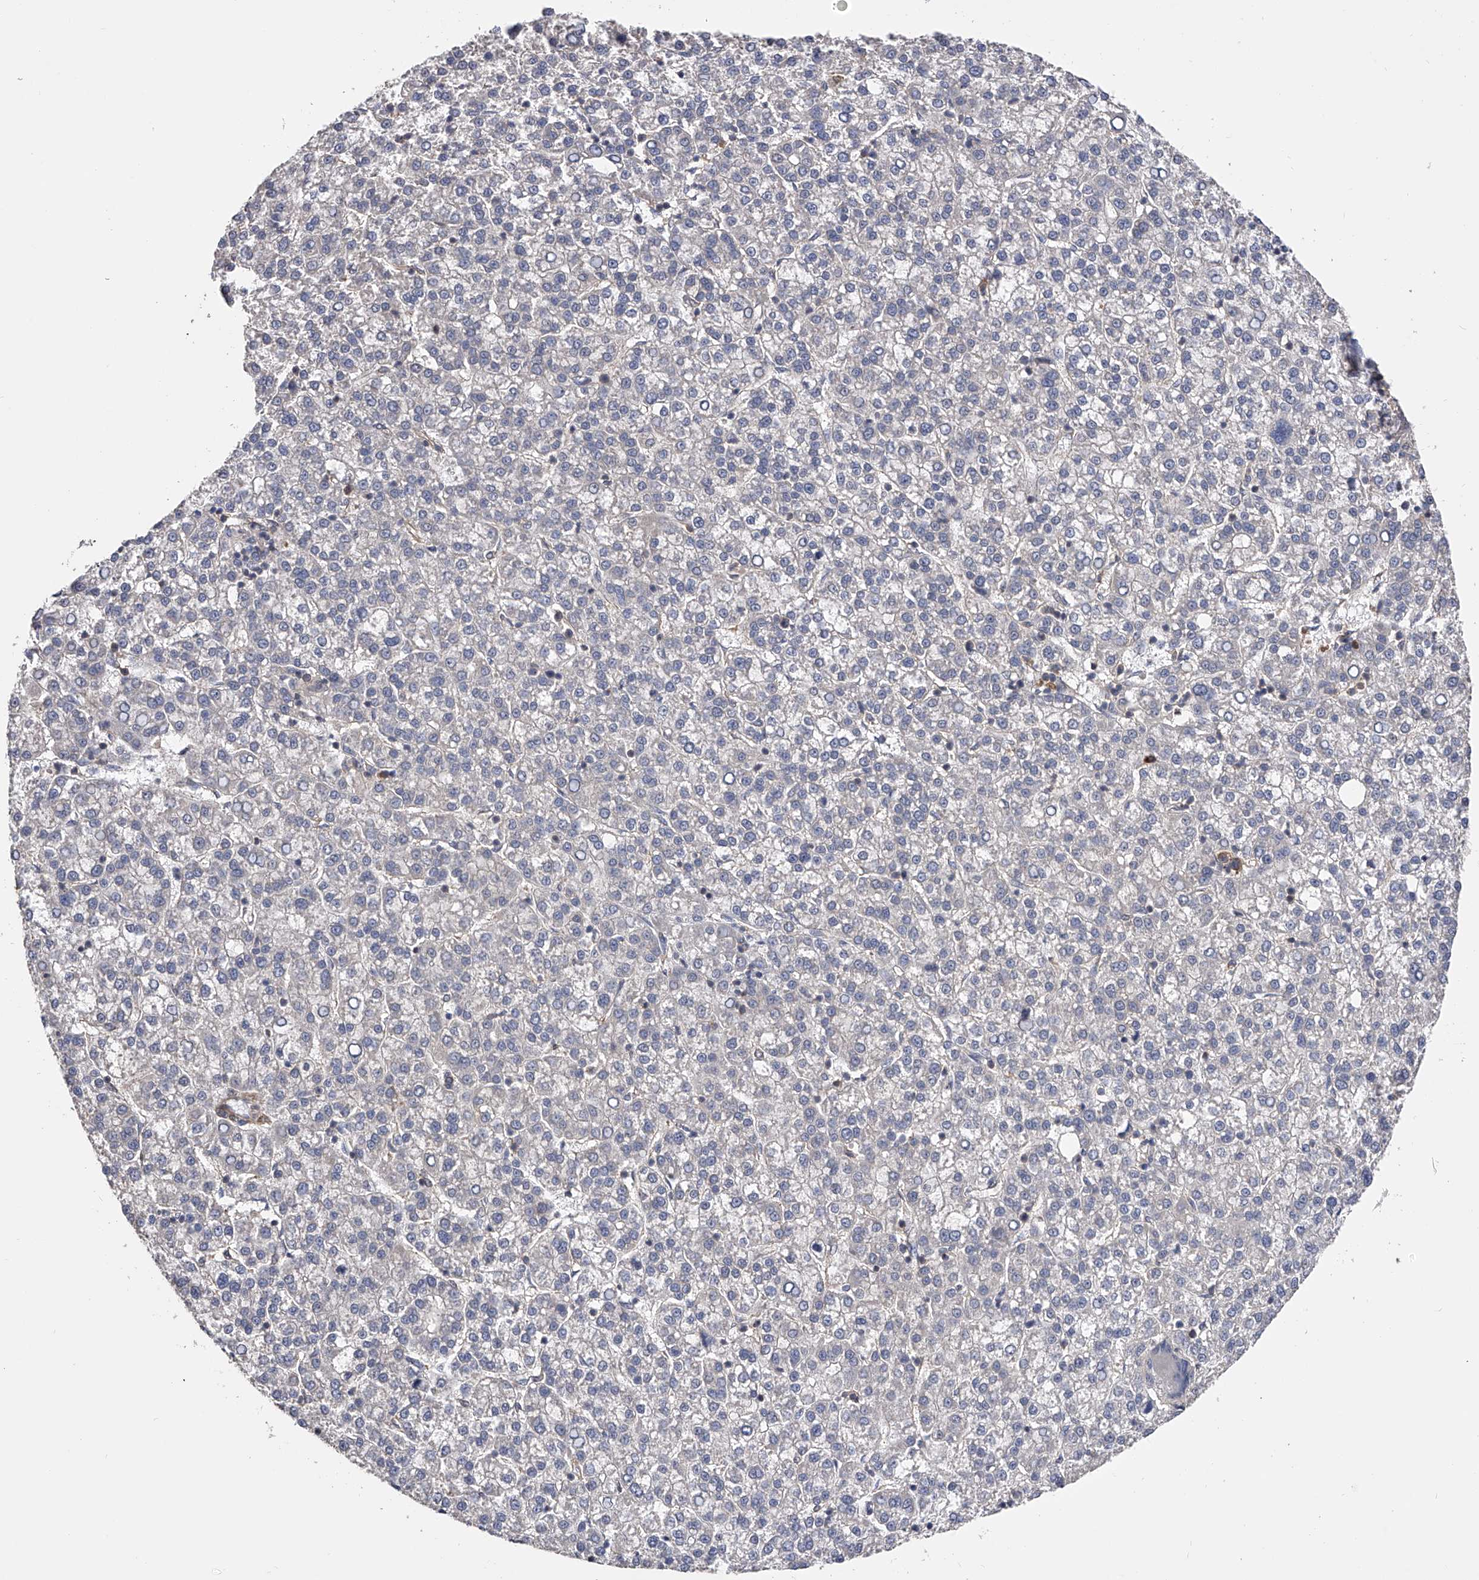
{"staining": {"intensity": "negative", "quantity": "none", "location": "none"}, "tissue": "liver cancer", "cell_type": "Tumor cells", "image_type": "cancer", "snomed": [{"axis": "morphology", "description": "Carcinoma, Hepatocellular, NOS"}, {"axis": "topography", "description": "Liver"}], "caption": "DAB (3,3'-diaminobenzidine) immunohistochemical staining of liver cancer exhibits no significant expression in tumor cells.", "gene": "CFAP298", "patient": {"sex": "female", "age": 58}}